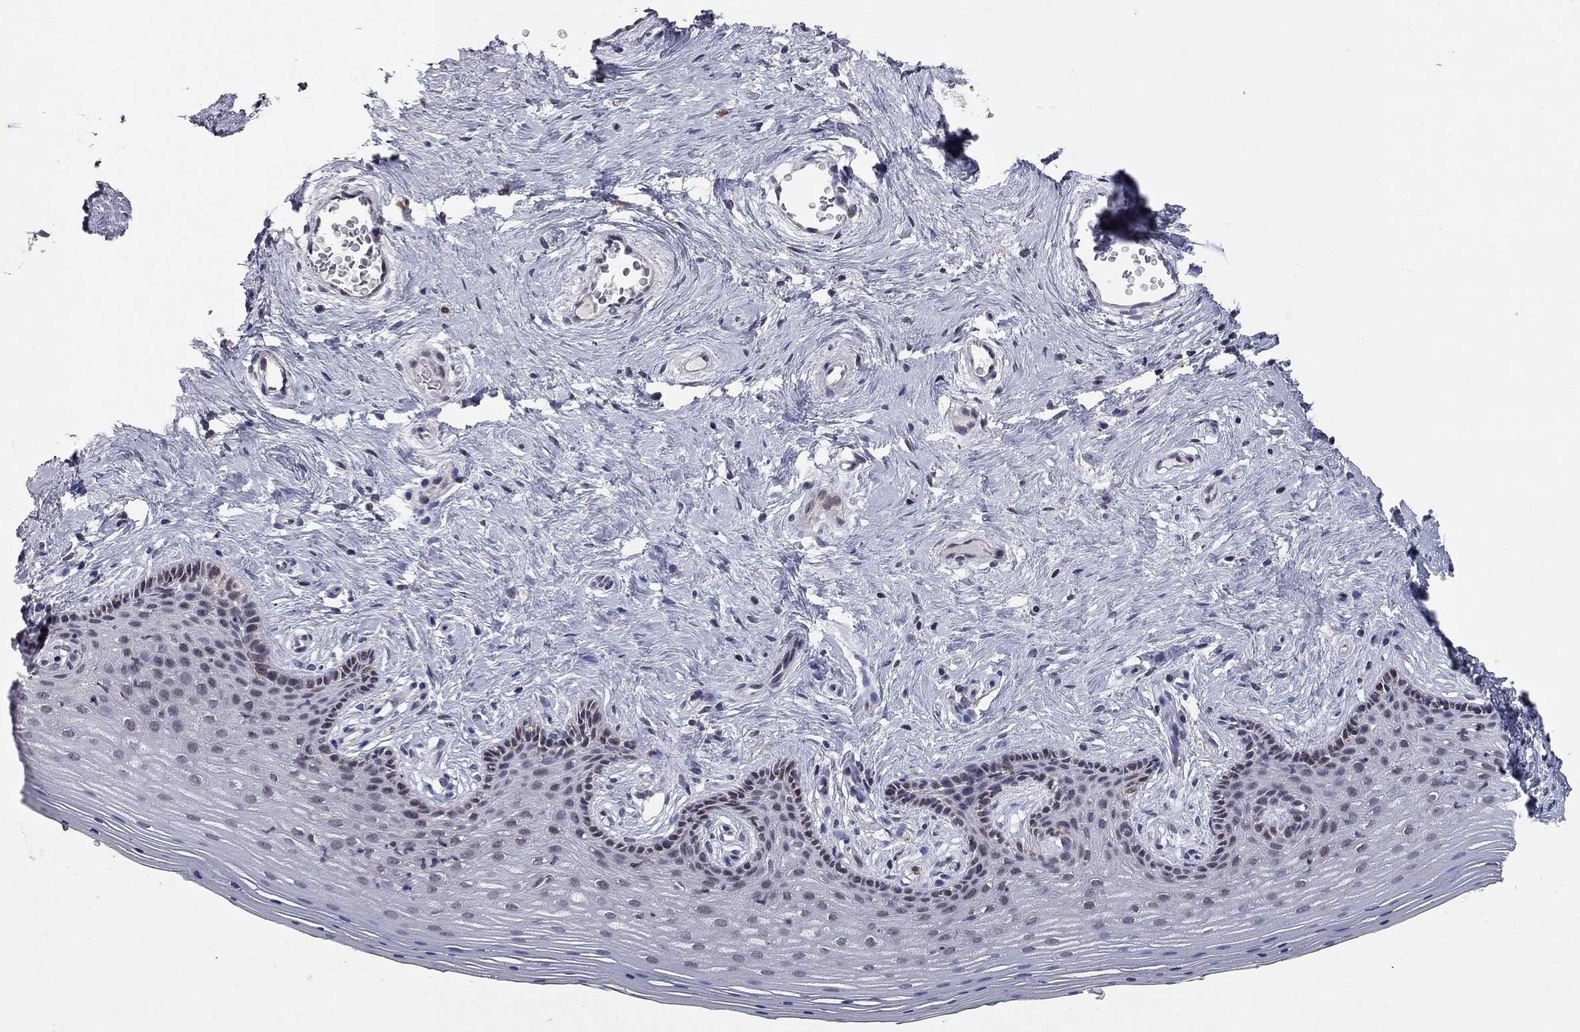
{"staining": {"intensity": "moderate", "quantity": "<25%", "location": "nuclear"}, "tissue": "vagina", "cell_type": "Squamous epithelial cells", "image_type": "normal", "snomed": [{"axis": "morphology", "description": "Normal tissue, NOS"}, {"axis": "topography", "description": "Vagina"}], "caption": "Squamous epithelial cells exhibit low levels of moderate nuclear expression in approximately <25% of cells in normal human vagina.", "gene": "HDAC3", "patient": {"sex": "female", "age": 45}}